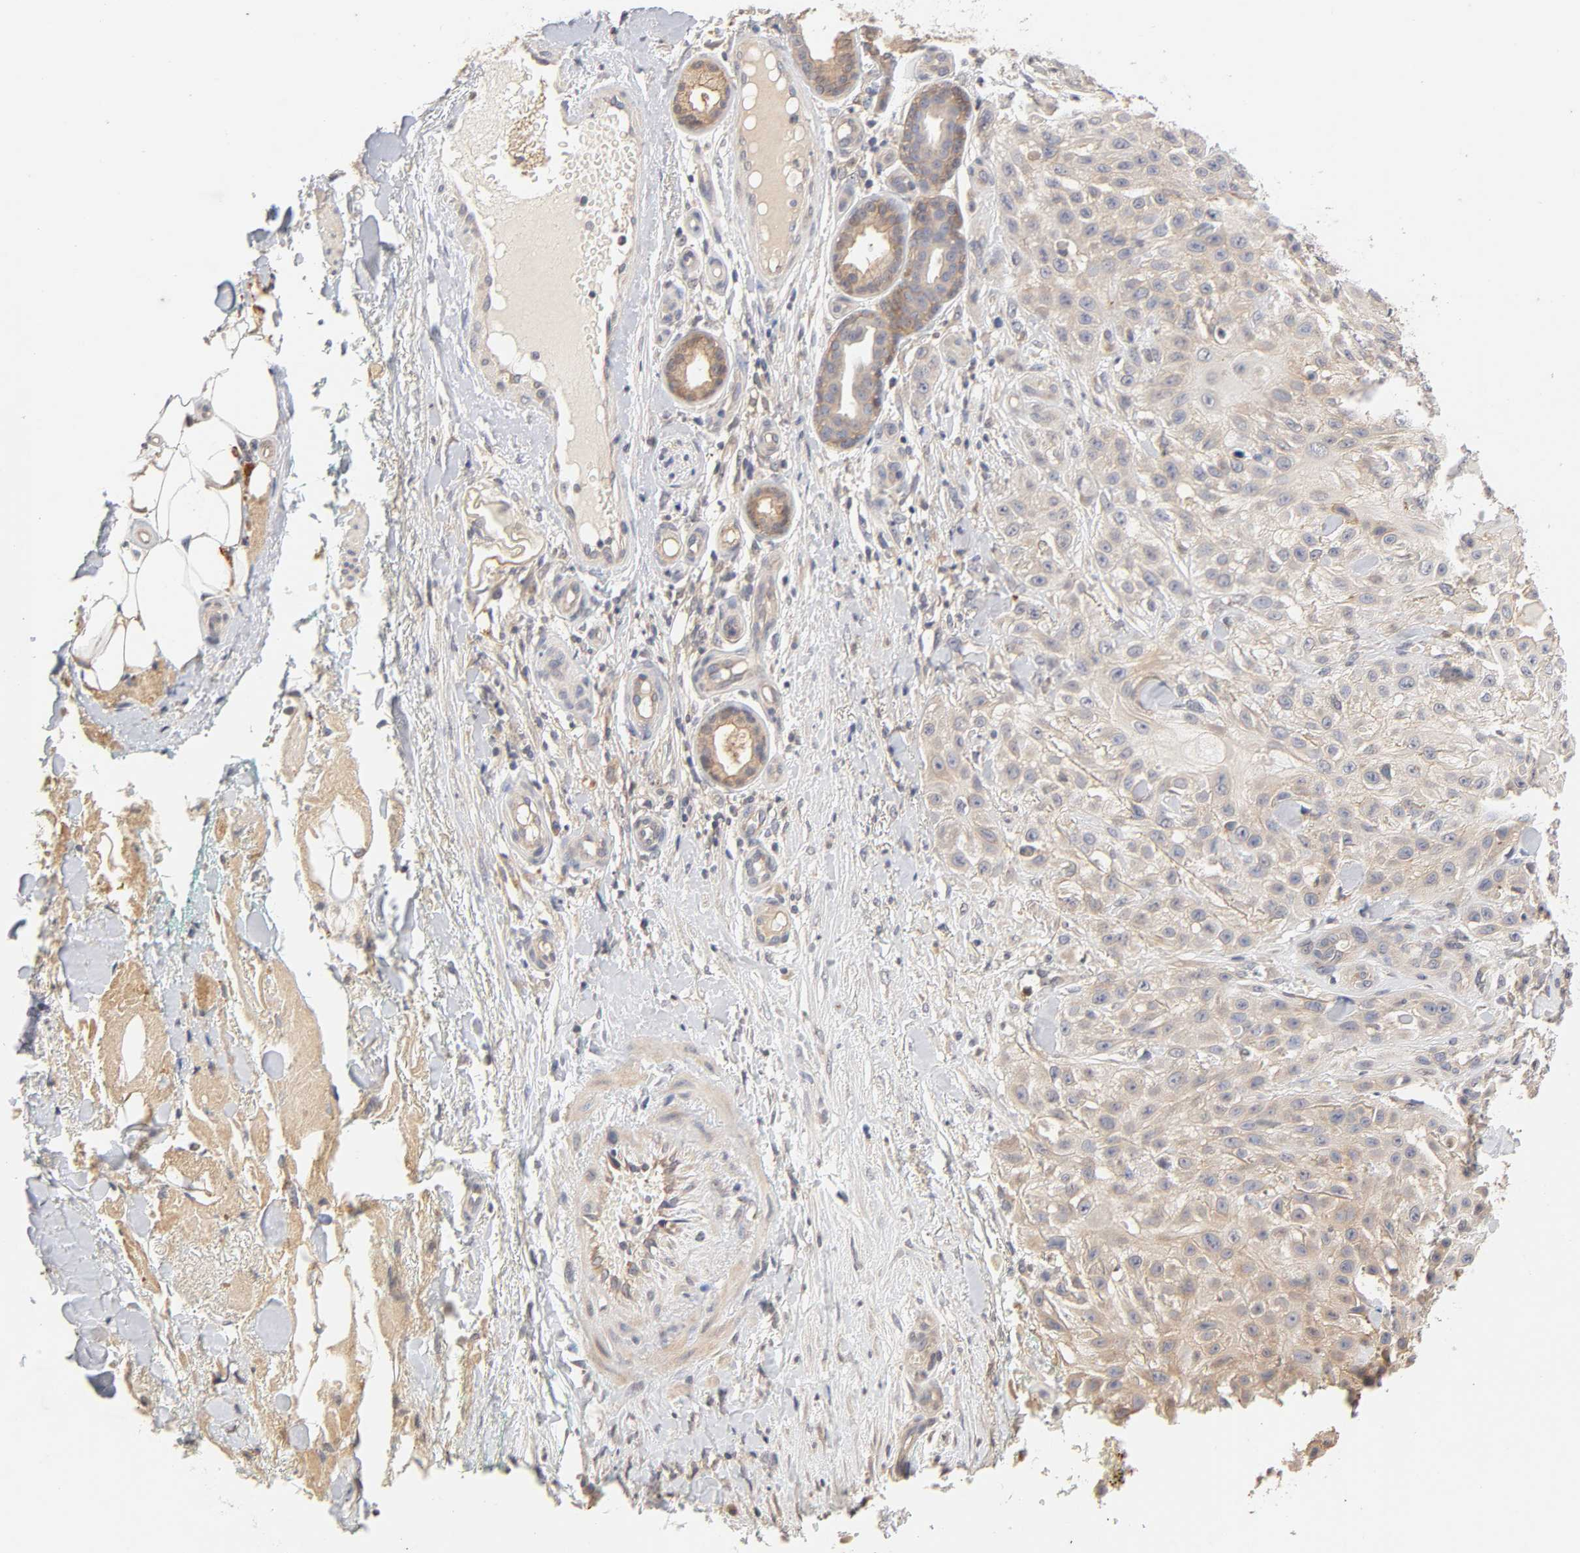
{"staining": {"intensity": "weak", "quantity": "25%-75%", "location": "cytoplasmic/membranous"}, "tissue": "skin cancer", "cell_type": "Tumor cells", "image_type": "cancer", "snomed": [{"axis": "morphology", "description": "Squamous cell carcinoma, NOS"}, {"axis": "topography", "description": "Skin"}], "caption": "The histopathology image exhibits a brown stain indicating the presence of a protein in the cytoplasmic/membranous of tumor cells in skin cancer.", "gene": "CXADR", "patient": {"sex": "female", "age": 40}}